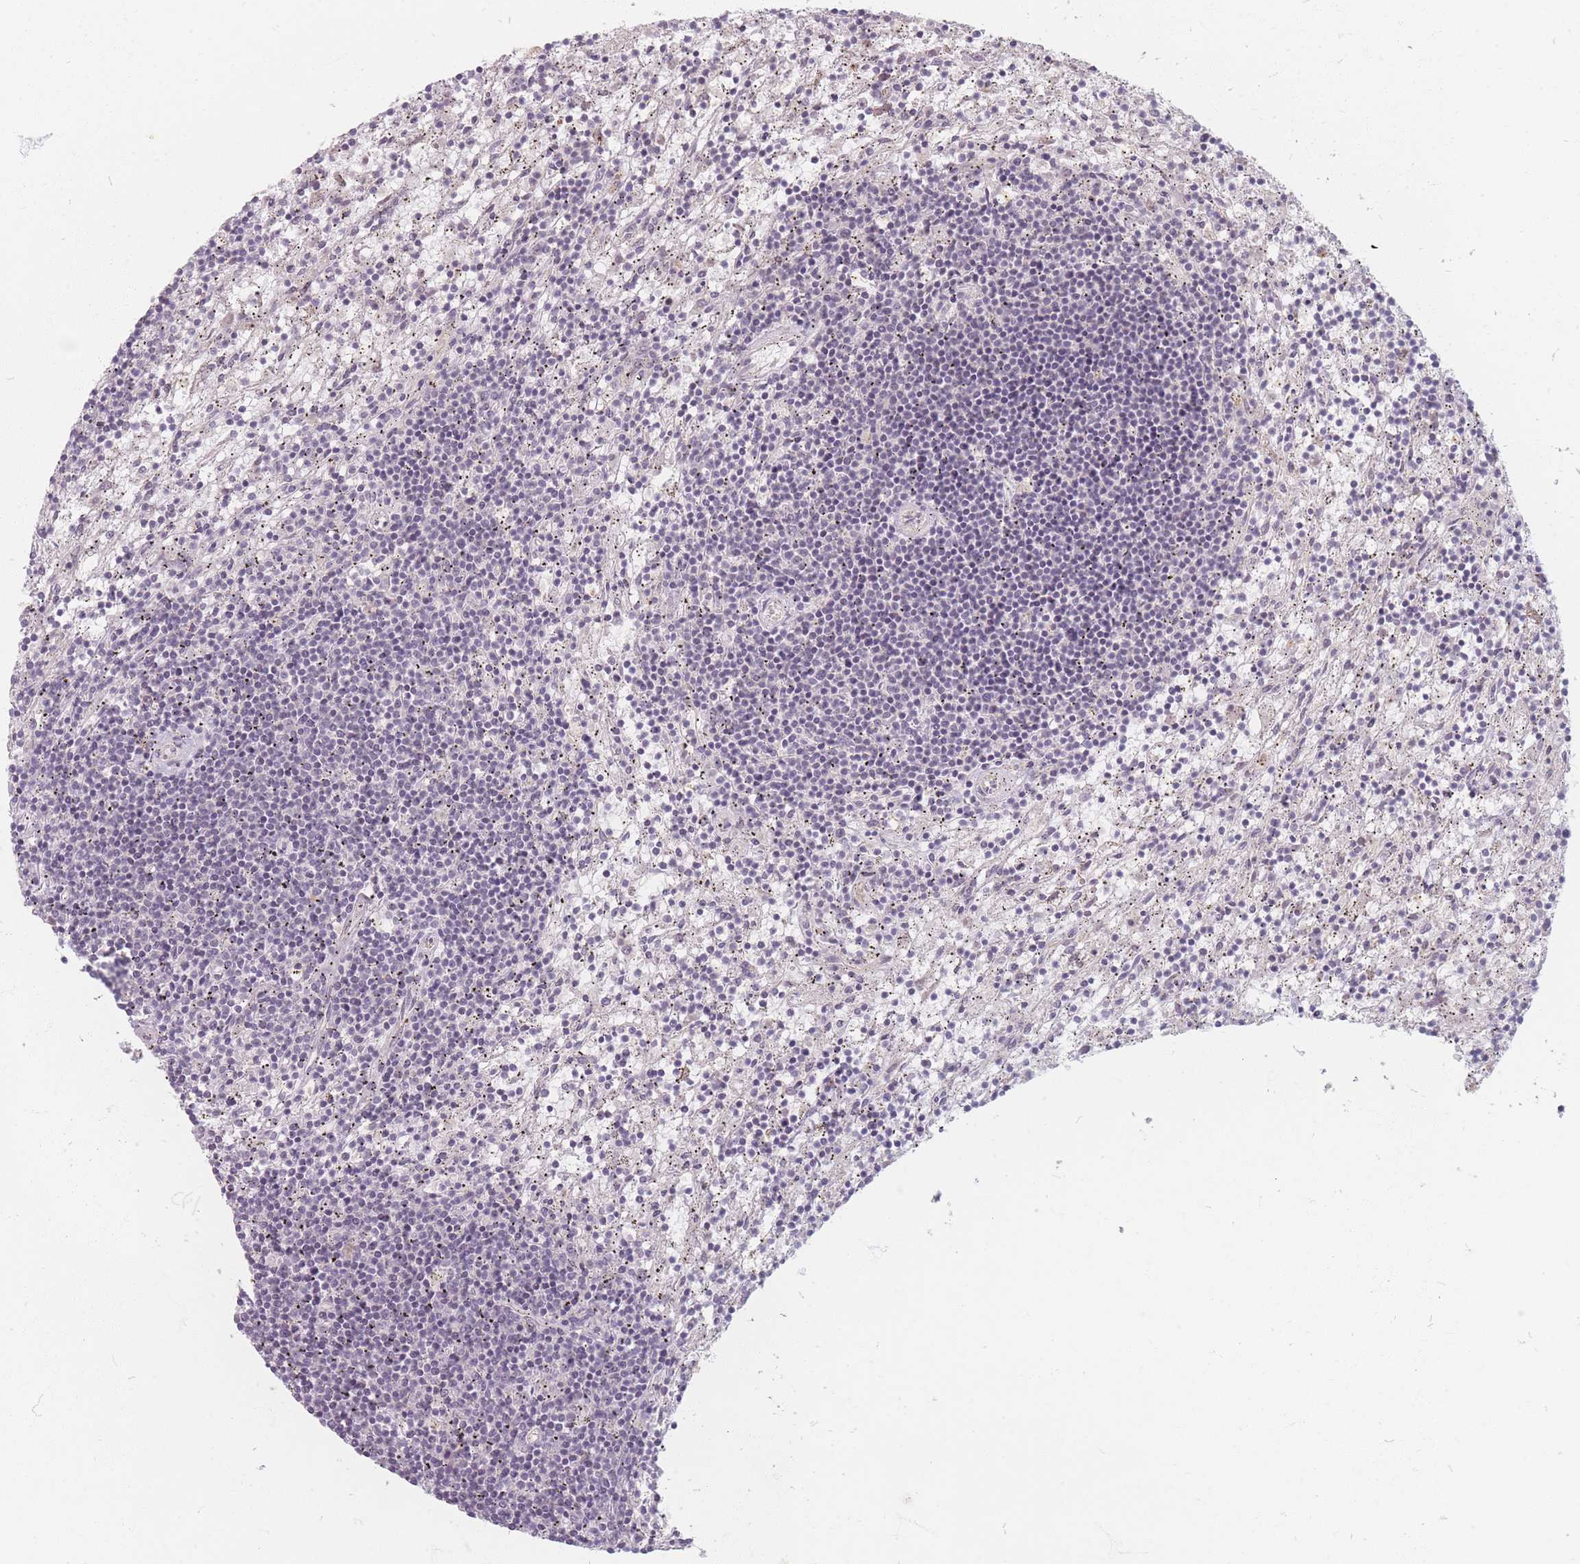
{"staining": {"intensity": "negative", "quantity": "none", "location": "none"}, "tissue": "lymphoma", "cell_type": "Tumor cells", "image_type": "cancer", "snomed": [{"axis": "morphology", "description": "Malignant lymphoma, non-Hodgkin's type, Low grade"}, {"axis": "topography", "description": "Spleen"}], "caption": "Micrograph shows no protein staining in tumor cells of malignant lymphoma, non-Hodgkin's type (low-grade) tissue. (Brightfield microscopy of DAB immunohistochemistry at high magnification).", "gene": "GABRA6", "patient": {"sex": "male", "age": 76}}